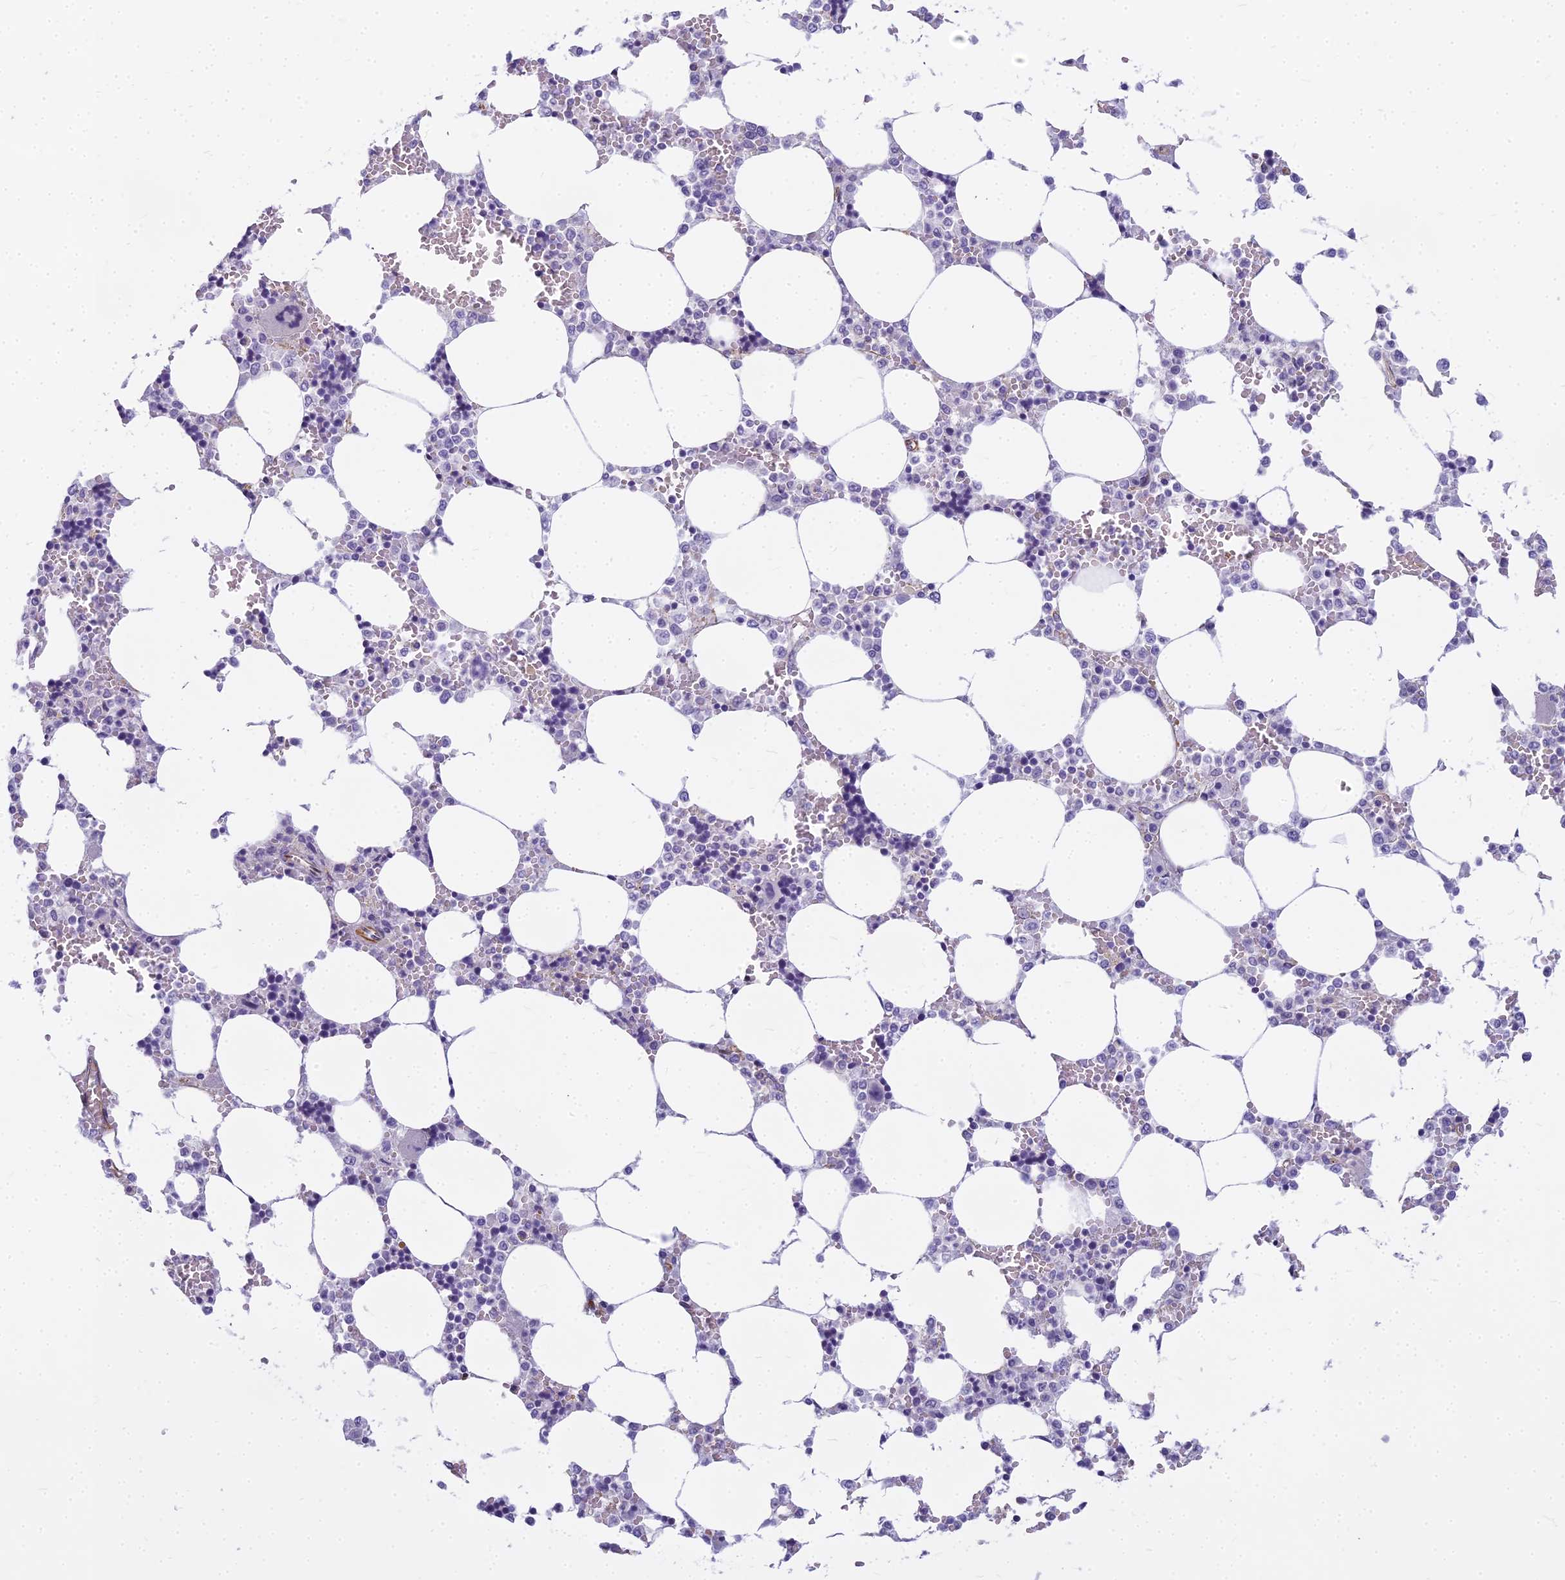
{"staining": {"intensity": "negative", "quantity": "none", "location": "none"}, "tissue": "bone marrow", "cell_type": "Hematopoietic cells", "image_type": "normal", "snomed": [{"axis": "morphology", "description": "Normal tissue, NOS"}, {"axis": "topography", "description": "Bone marrow"}], "caption": "A micrograph of human bone marrow is negative for staining in hematopoietic cells. (Immunohistochemistry, brightfield microscopy, high magnification).", "gene": "ENSG00000265118", "patient": {"sex": "male", "age": 64}}